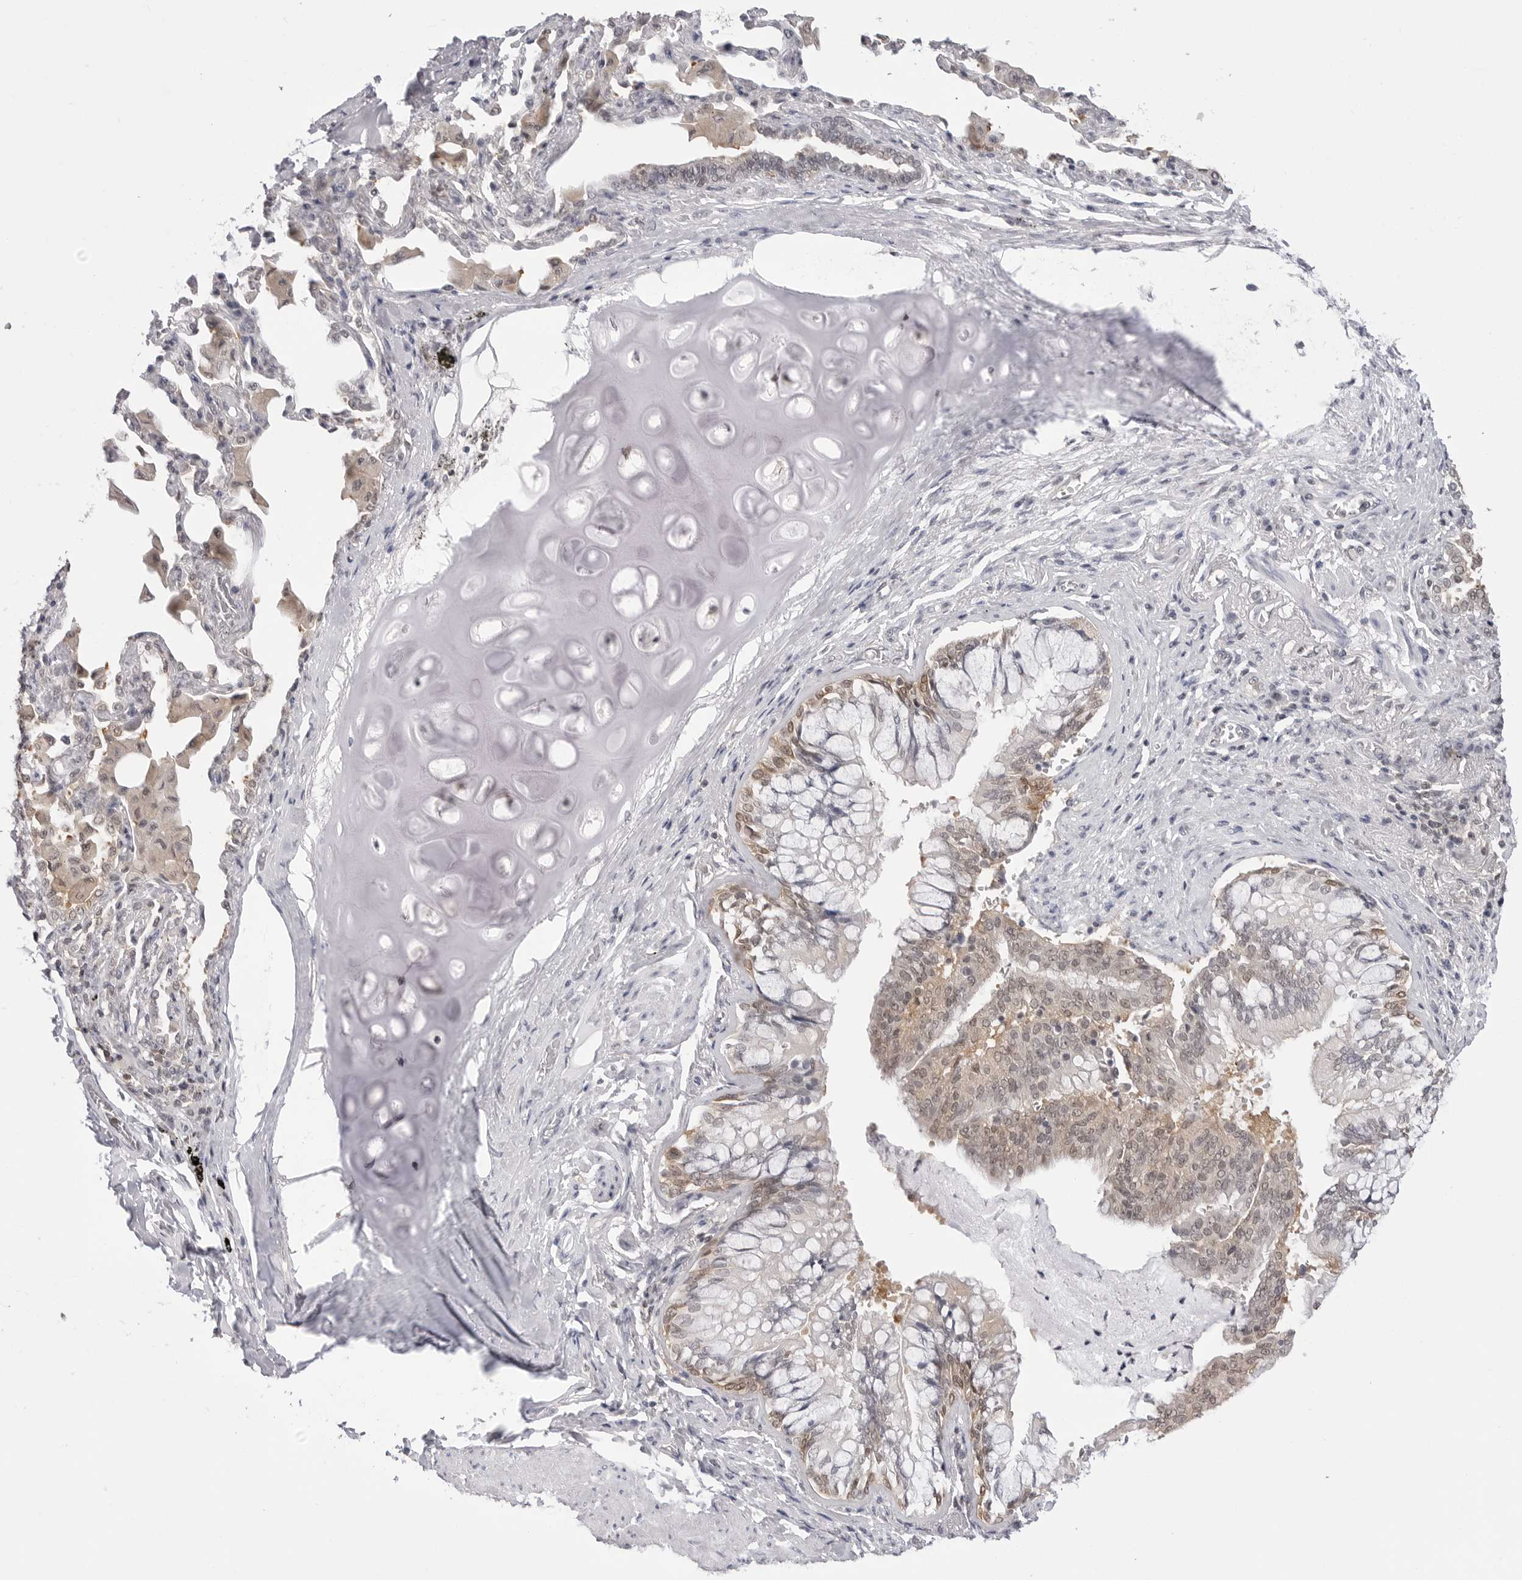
{"staining": {"intensity": "moderate", "quantity": "25%-75%", "location": "cytoplasmic/membranous,nuclear"}, "tissue": "bronchus", "cell_type": "Respiratory epithelial cells", "image_type": "normal", "snomed": [{"axis": "morphology", "description": "Normal tissue, NOS"}, {"axis": "morphology", "description": "Inflammation, NOS"}, {"axis": "topography", "description": "Lung"}], "caption": "High-magnification brightfield microscopy of unremarkable bronchus stained with DAB (brown) and counterstained with hematoxylin (blue). respiratory epithelial cells exhibit moderate cytoplasmic/membranous,nuclear staining is present in approximately25%-75% of cells.", "gene": "YWHAG", "patient": {"sex": "female", "age": 46}}